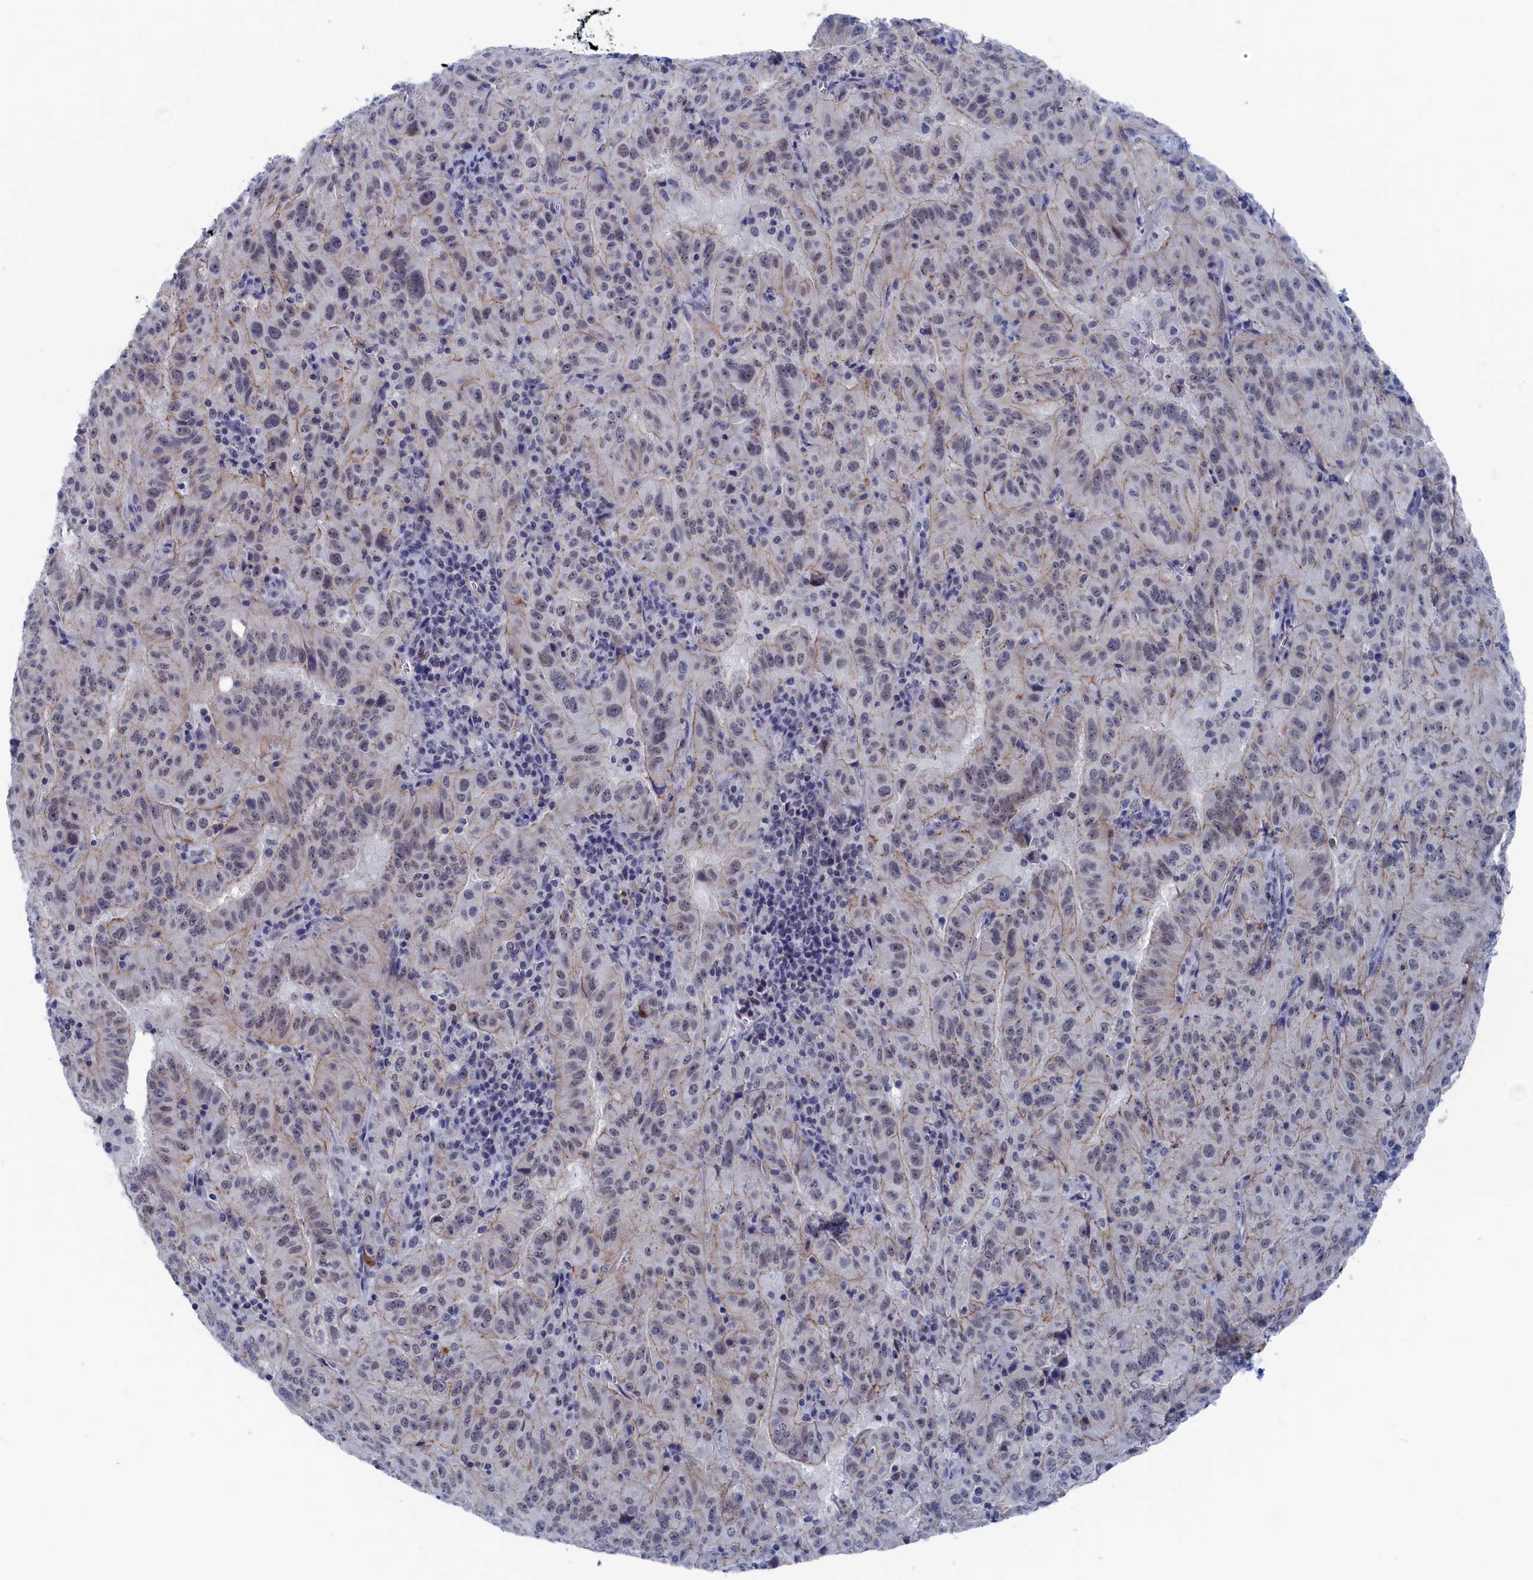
{"staining": {"intensity": "negative", "quantity": "none", "location": "none"}, "tissue": "pancreatic cancer", "cell_type": "Tumor cells", "image_type": "cancer", "snomed": [{"axis": "morphology", "description": "Adenocarcinoma, NOS"}, {"axis": "topography", "description": "Pancreas"}], "caption": "This is a image of immunohistochemistry staining of pancreatic cancer, which shows no expression in tumor cells.", "gene": "MARCHF3", "patient": {"sex": "male", "age": 63}}